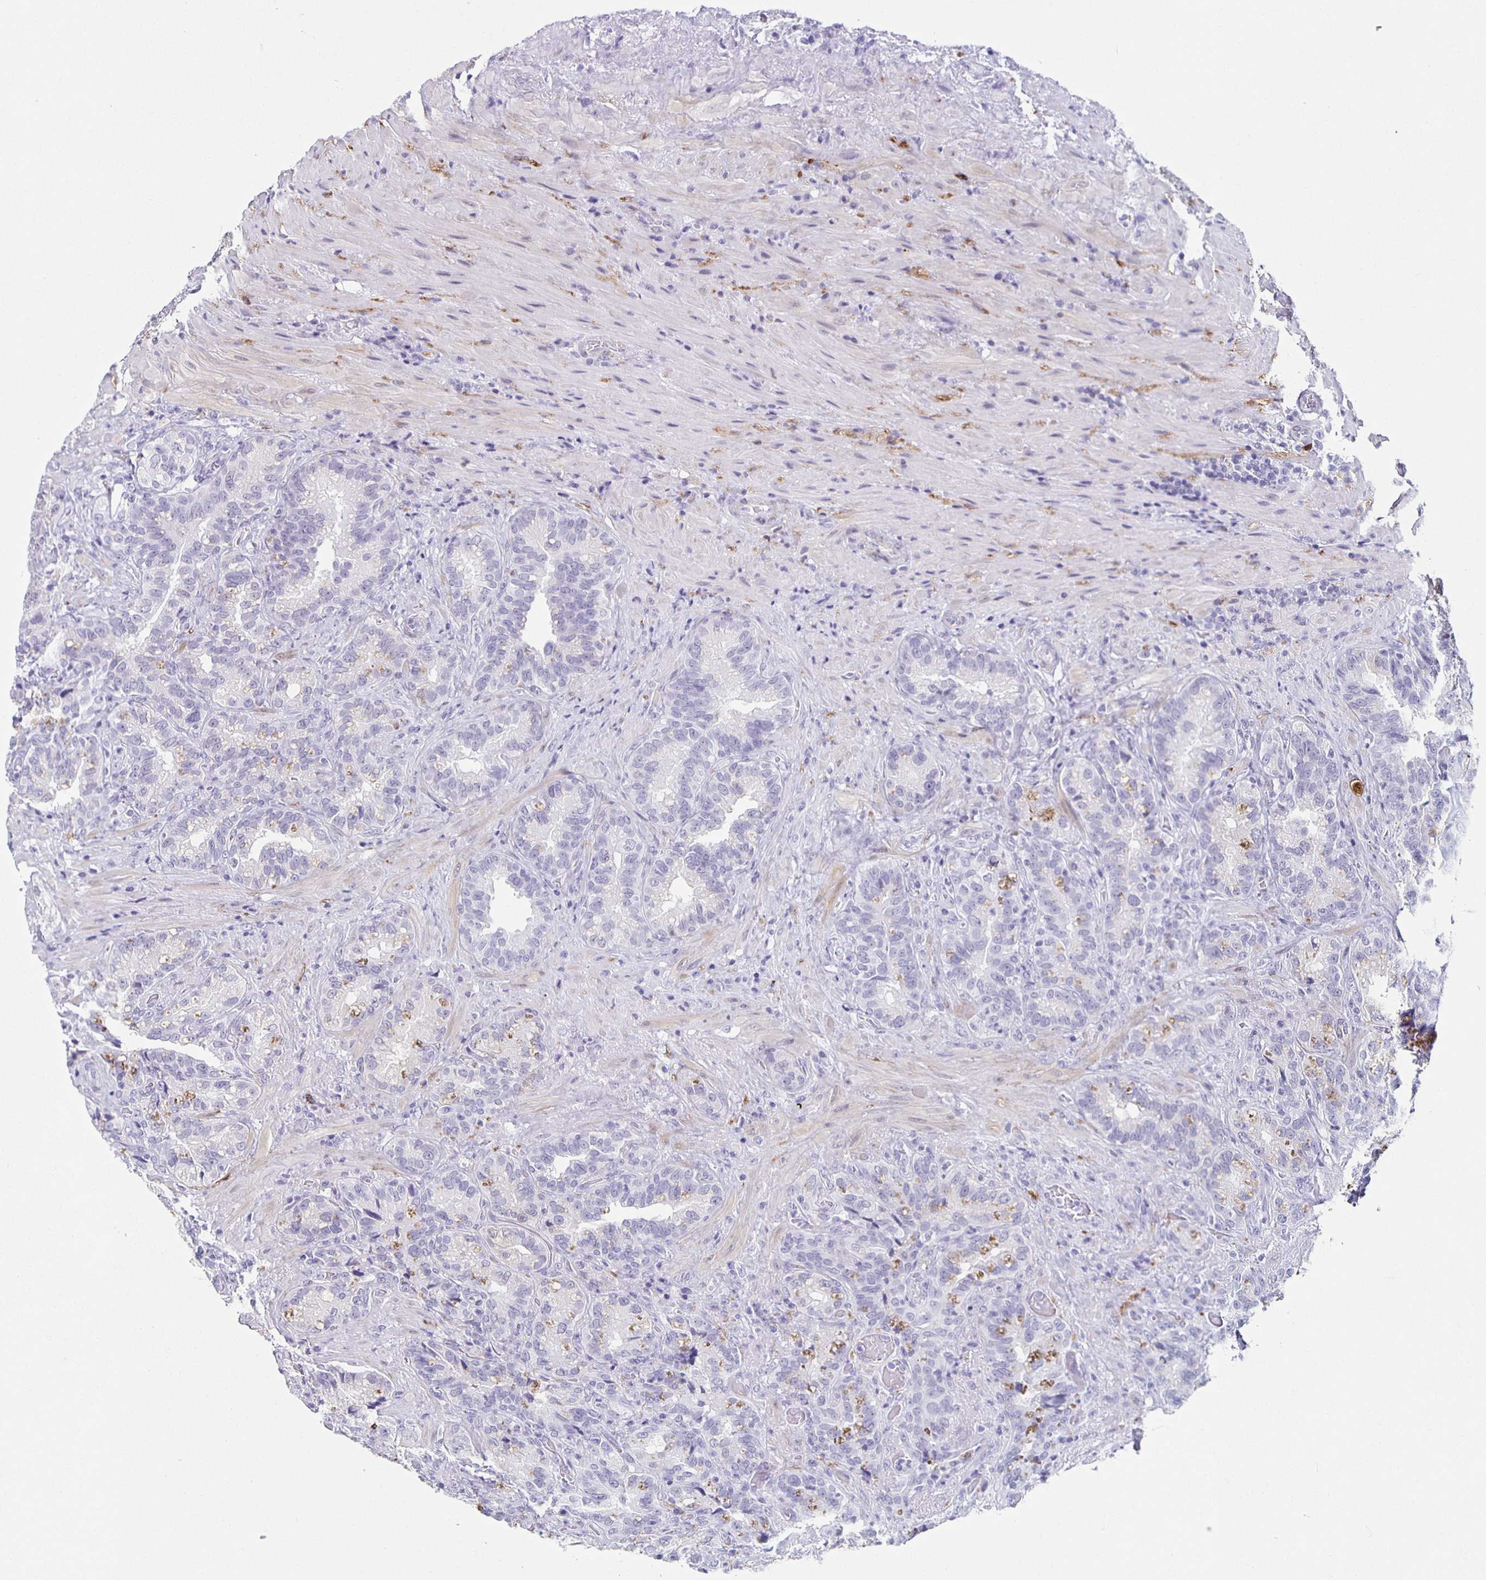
{"staining": {"intensity": "negative", "quantity": "none", "location": "none"}, "tissue": "seminal vesicle", "cell_type": "Glandular cells", "image_type": "normal", "snomed": [{"axis": "morphology", "description": "Normal tissue, NOS"}, {"axis": "topography", "description": "Seminal veicle"}], "caption": "Histopathology image shows no protein expression in glandular cells of benign seminal vesicle.", "gene": "TPPP", "patient": {"sex": "male", "age": 68}}